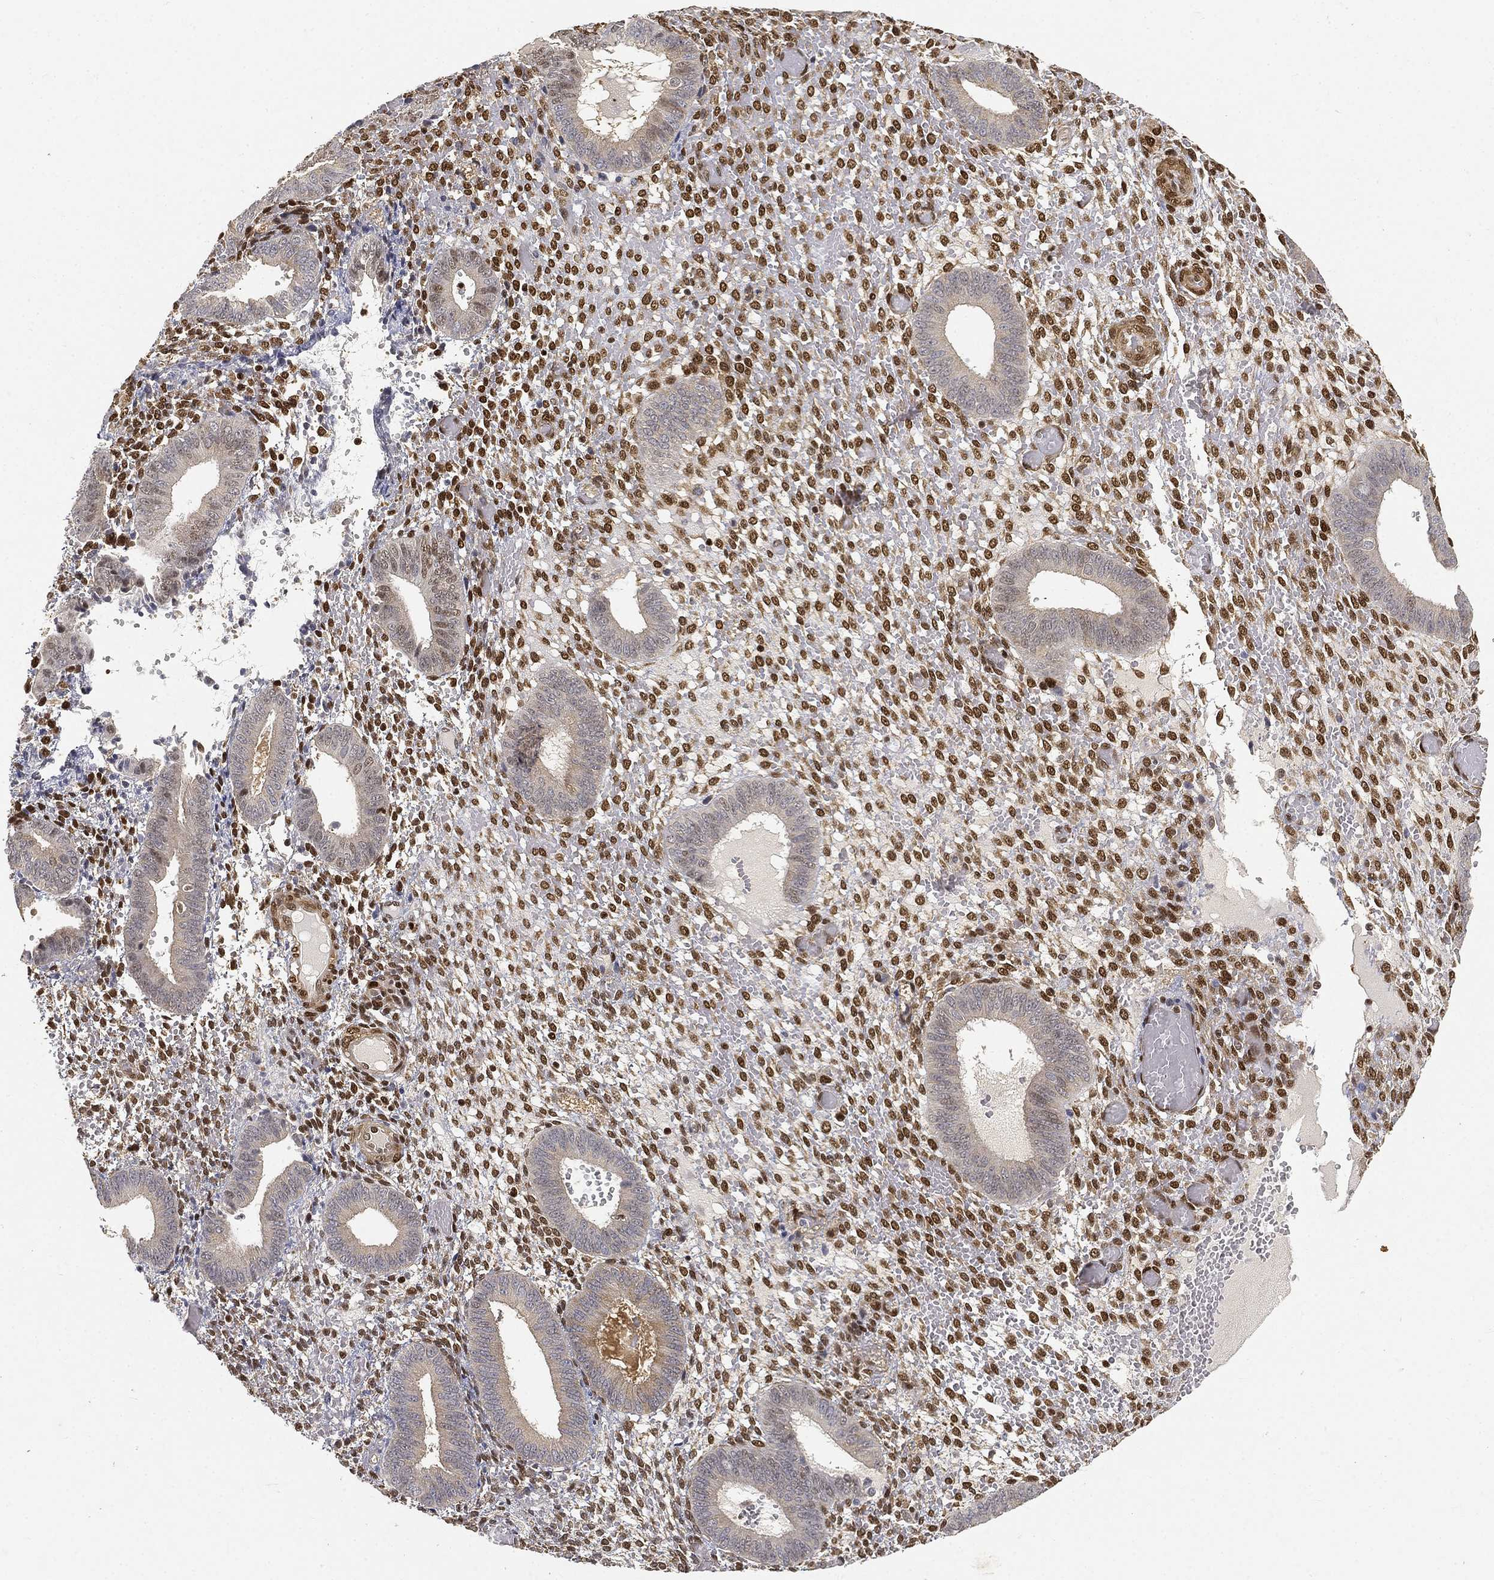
{"staining": {"intensity": "strong", "quantity": "25%-75%", "location": "nuclear"}, "tissue": "endometrium", "cell_type": "Cells in endometrial stroma", "image_type": "normal", "snomed": [{"axis": "morphology", "description": "Normal tissue, NOS"}, {"axis": "topography", "description": "Endometrium"}], "caption": "Immunohistochemistry (IHC) image of normal endometrium: human endometrium stained using IHC demonstrates high levels of strong protein expression localized specifically in the nuclear of cells in endometrial stroma, appearing as a nuclear brown color.", "gene": "CRTC3", "patient": {"sex": "female", "age": 42}}